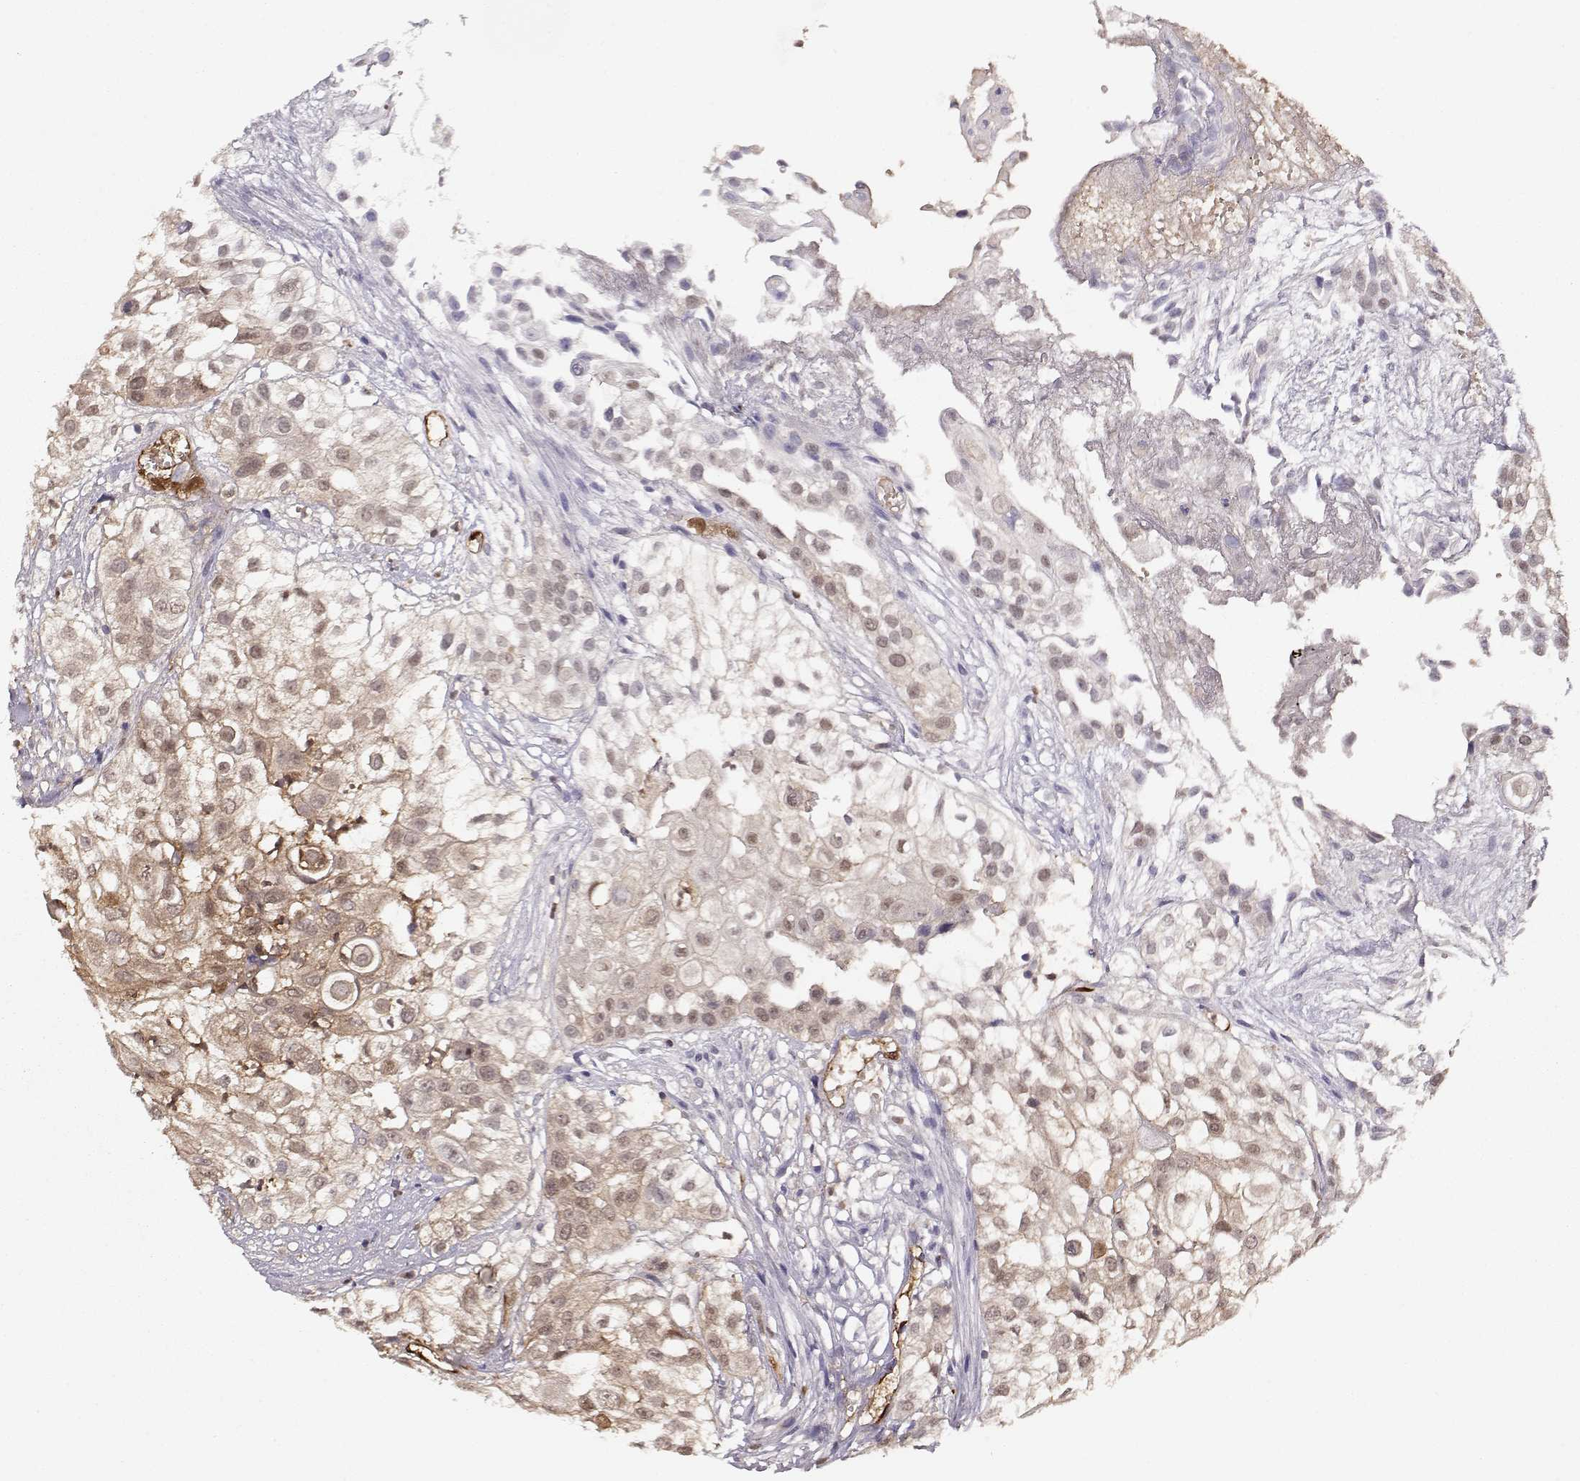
{"staining": {"intensity": "weak", "quantity": "25%-75%", "location": "cytoplasmic/membranous"}, "tissue": "urothelial cancer", "cell_type": "Tumor cells", "image_type": "cancer", "snomed": [{"axis": "morphology", "description": "Urothelial carcinoma, High grade"}, {"axis": "topography", "description": "Urinary bladder"}], "caption": "Protein staining reveals weak cytoplasmic/membranous staining in about 25%-75% of tumor cells in urothelial carcinoma (high-grade). The protein is shown in brown color, while the nuclei are stained blue.", "gene": "PNP", "patient": {"sex": "female", "age": 79}}